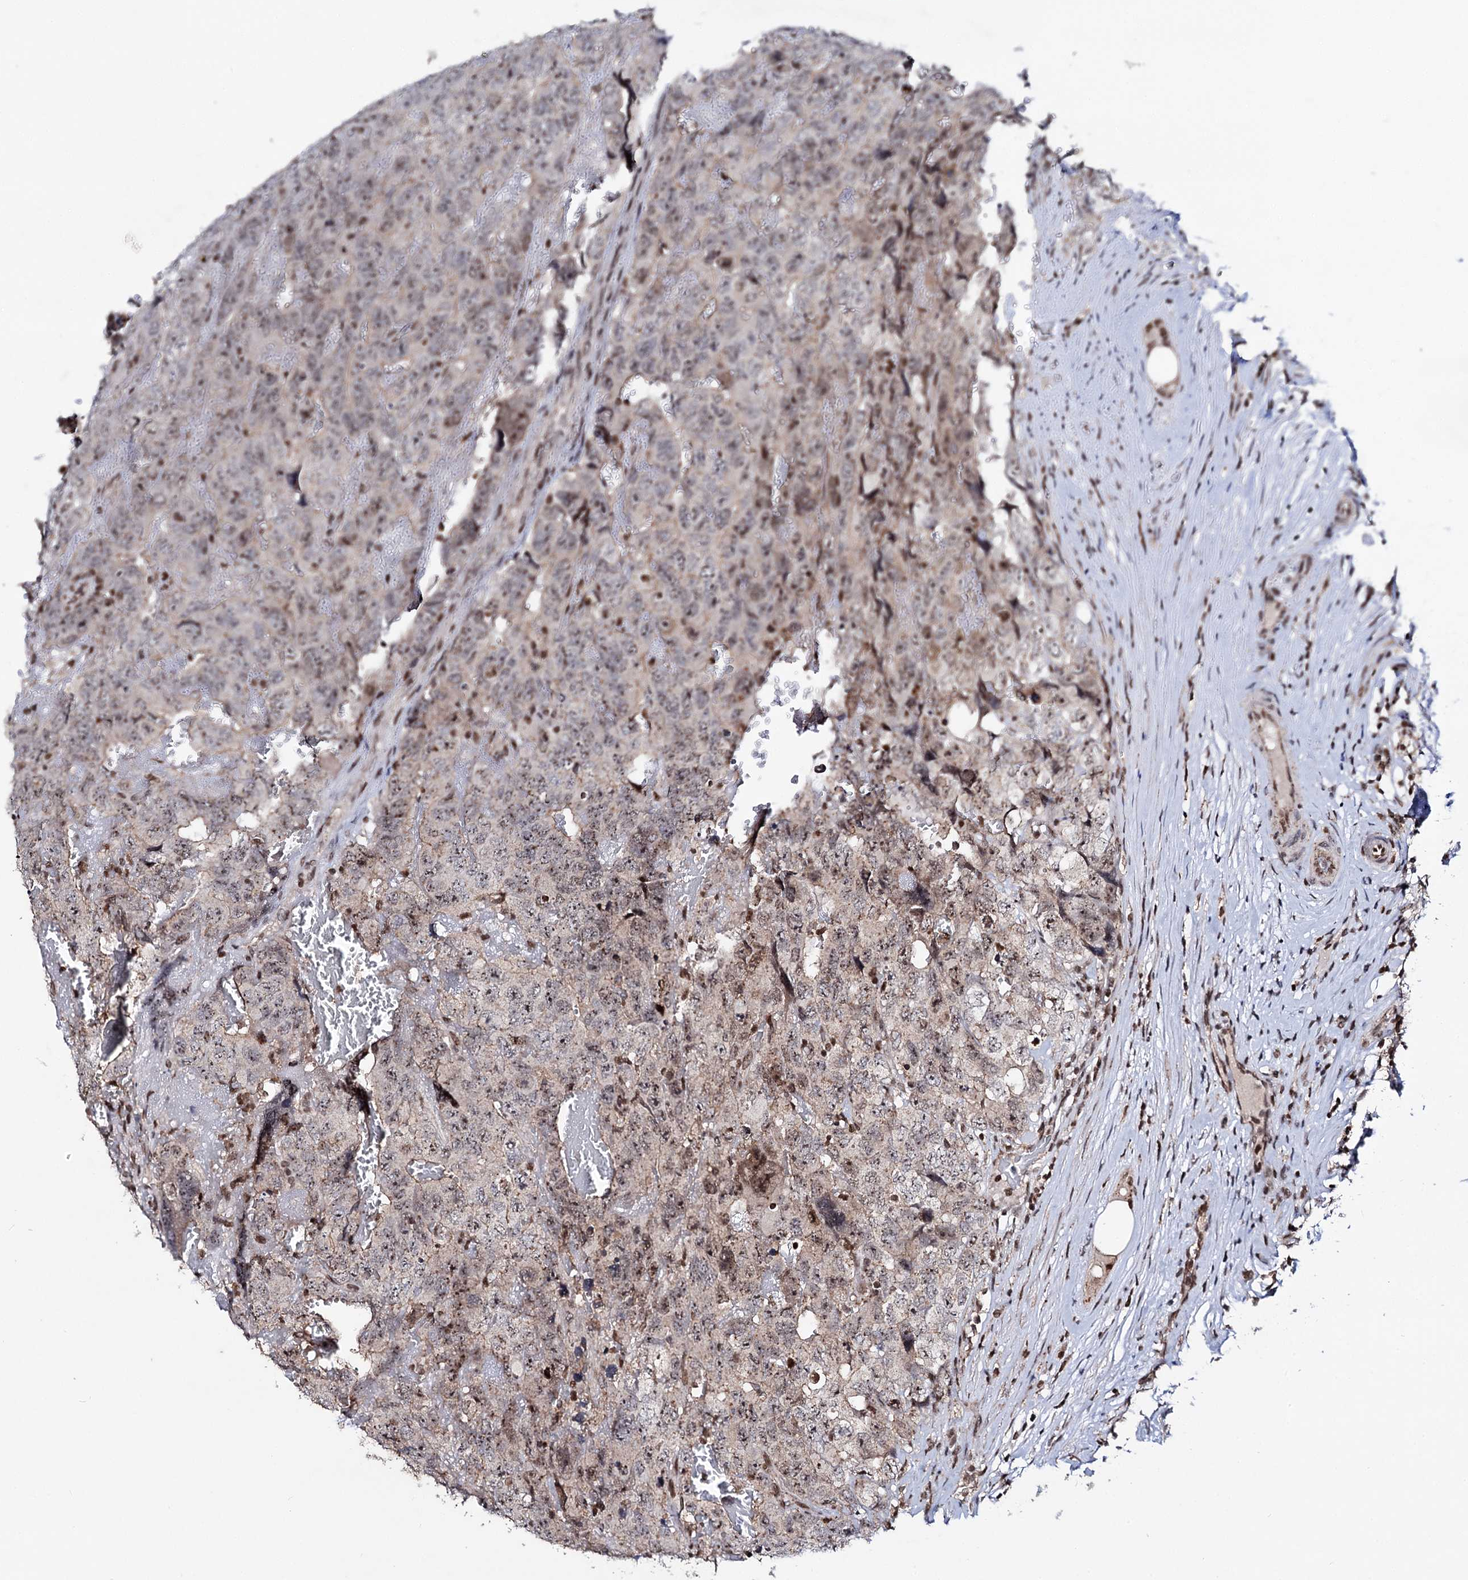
{"staining": {"intensity": "moderate", "quantity": "25%-75%", "location": "nuclear"}, "tissue": "testis cancer", "cell_type": "Tumor cells", "image_type": "cancer", "snomed": [{"axis": "morphology", "description": "Carcinoma, Embryonal, NOS"}, {"axis": "topography", "description": "Testis"}], "caption": "Immunohistochemistry of embryonal carcinoma (testis) displays medium levels of moderate nuclear positivity in approximately 25%-75% of tumor cells. (IHC, brightfield microscopy, high magnification).", "gene": "SMCHD1", "patient": {"sex": "male", "age": 45}}